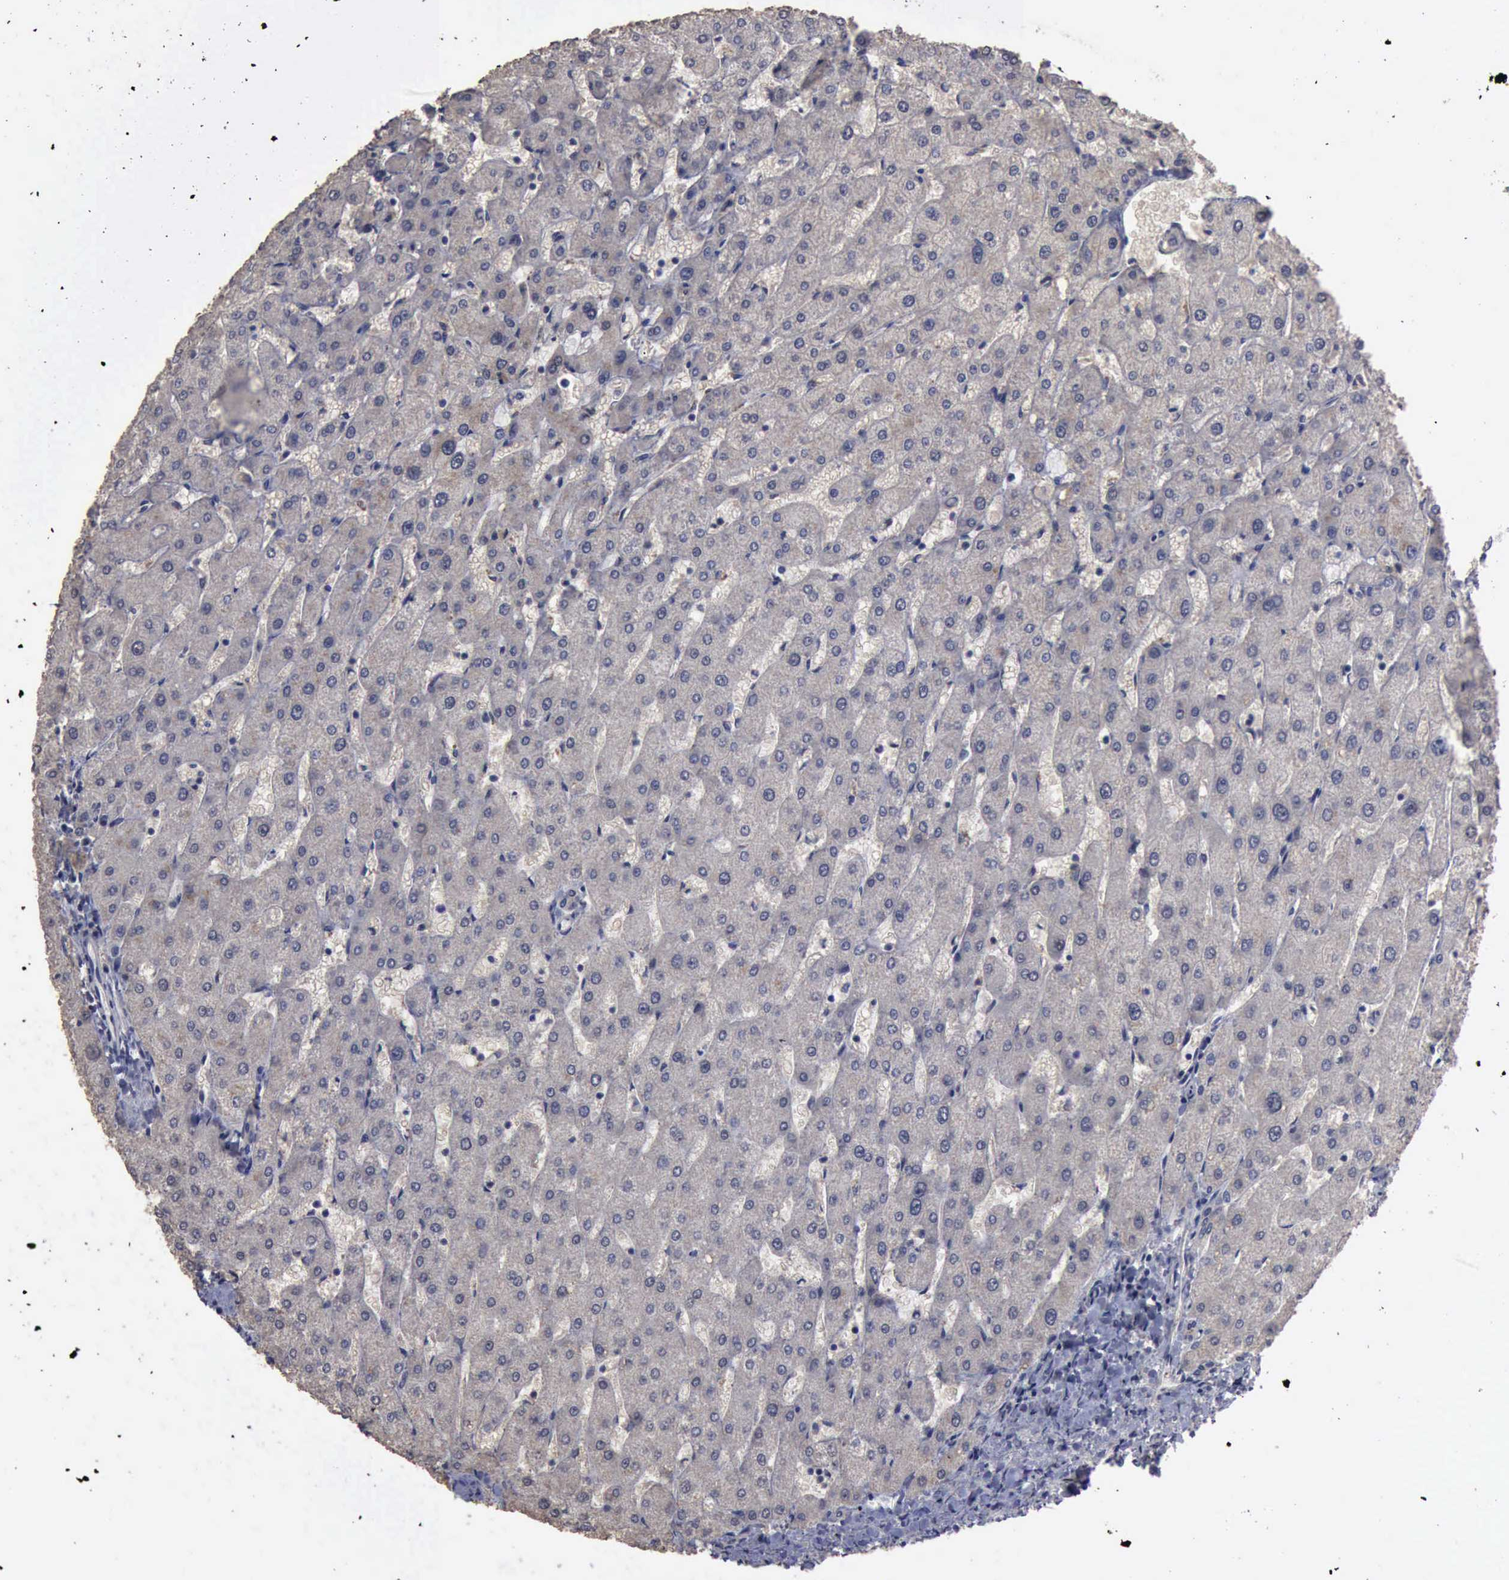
{"staining": {"intensity": "negative", "quantity": "none", "location": "none"}, "tissue": "liver", "cell_type": "Cholangiocytes", "image_type": "normal", "snomed": [{"axis": "morphology", "description": "Normal tissue, NOS"}, {"axis": "topography", "description": "Liver"}], "caption": "IHC of normal human liver shows no staining in cholangiocytes. (DAB IHC, high magnification).", "gene": "CRKL", "patient": {"sex": "male", "age": 67}}